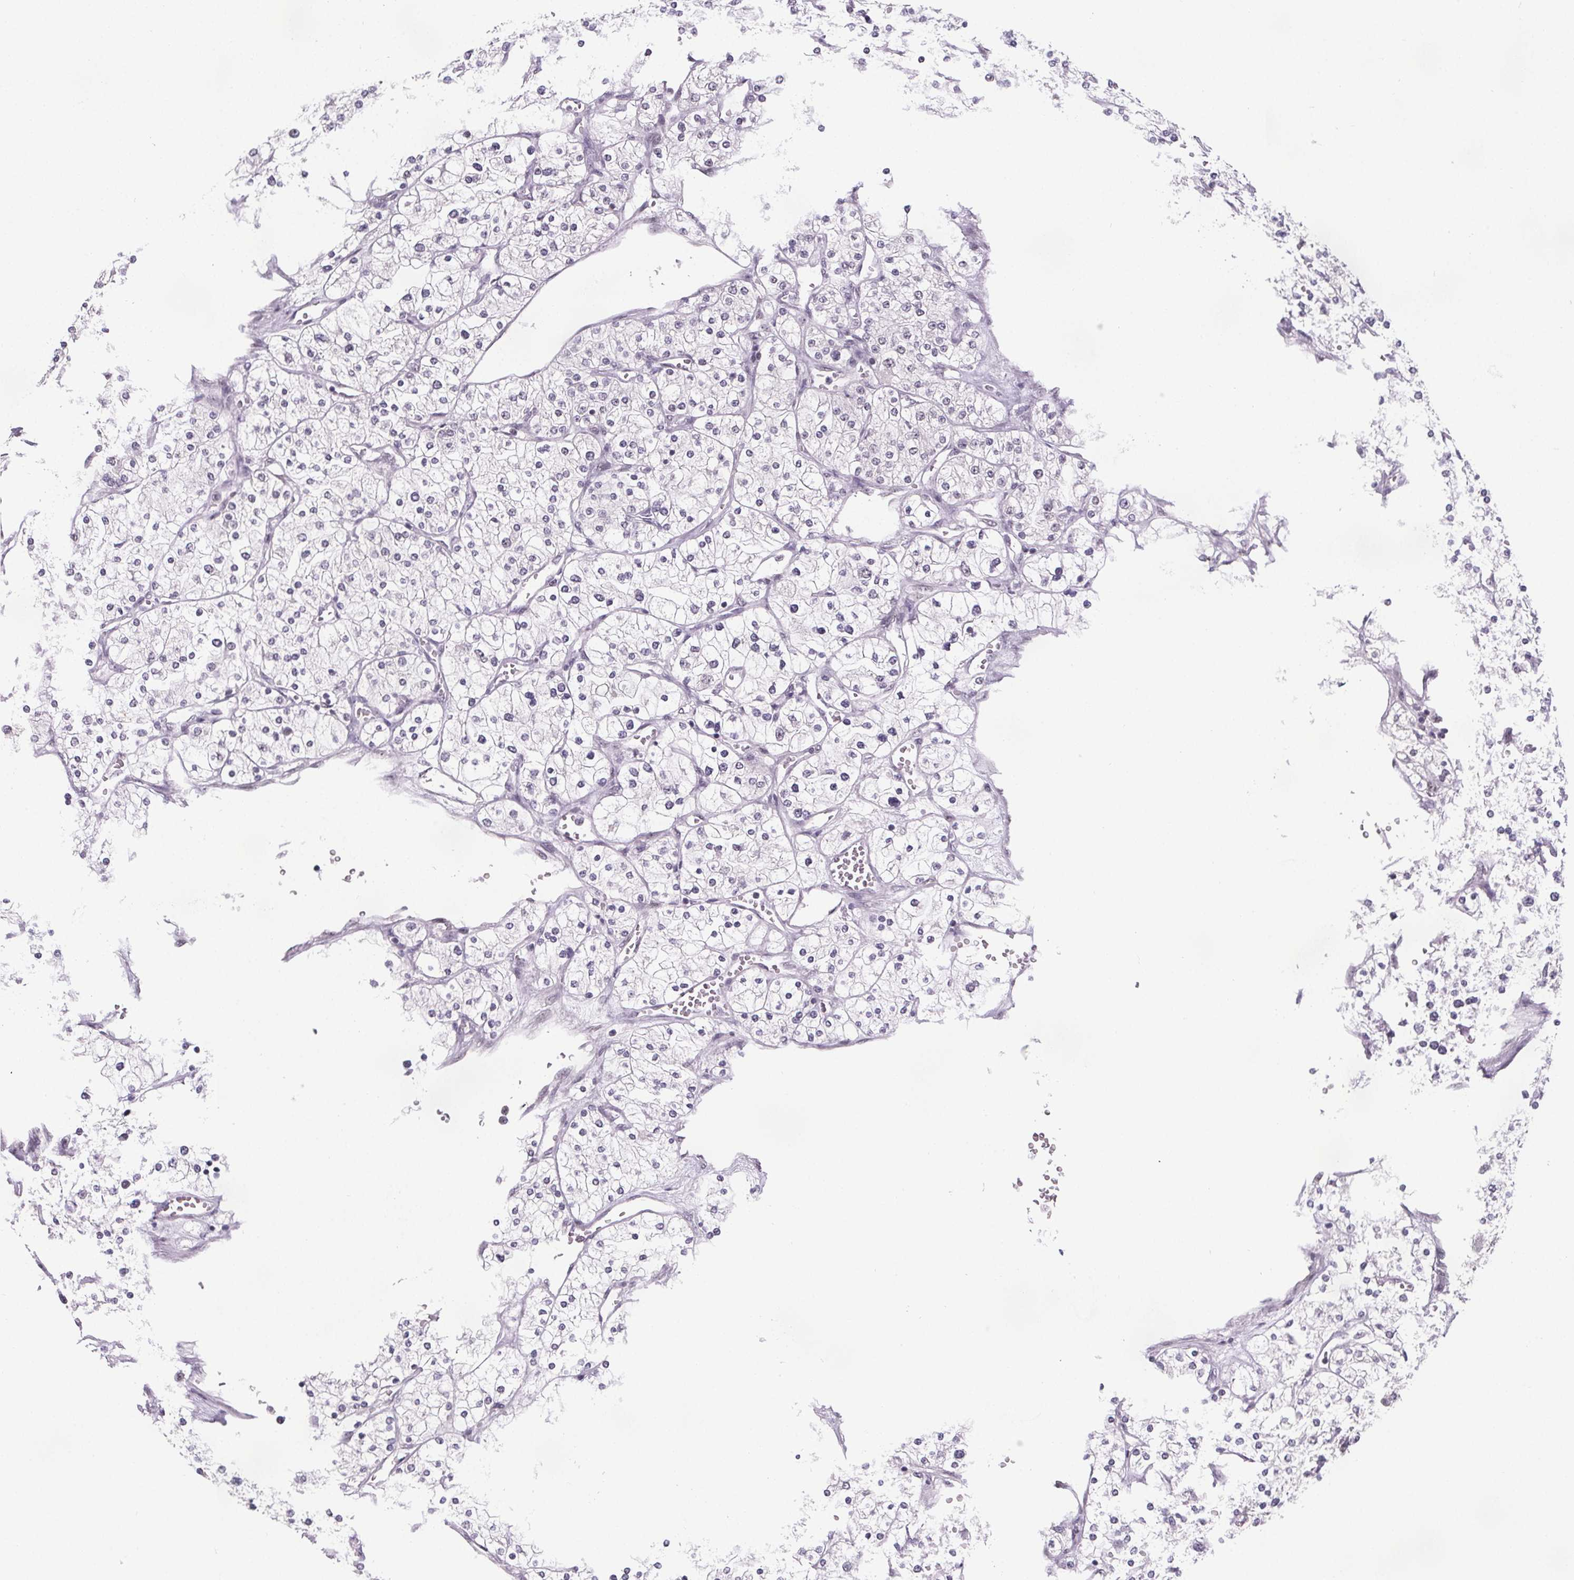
{"staining": {"intensity": "negative", "quantity": "none", "location": "none"}, "tissue": "renal cancer", "cell_type": "Tumor cells", "image_type": "cancer", "snomed": [{"axis": "morphology", "description": "Adenocarcinoma, NOS"}, {"axis": "topography", "description": "Kidney"}], "caption": "A high-resolution histopathology image shows IHC staining of adenocarcinoma (renal), which demonstrates no significant staining in tumor cells.", "gene": "ZNF572", "patient": {"sex": "male", "age": 80}}